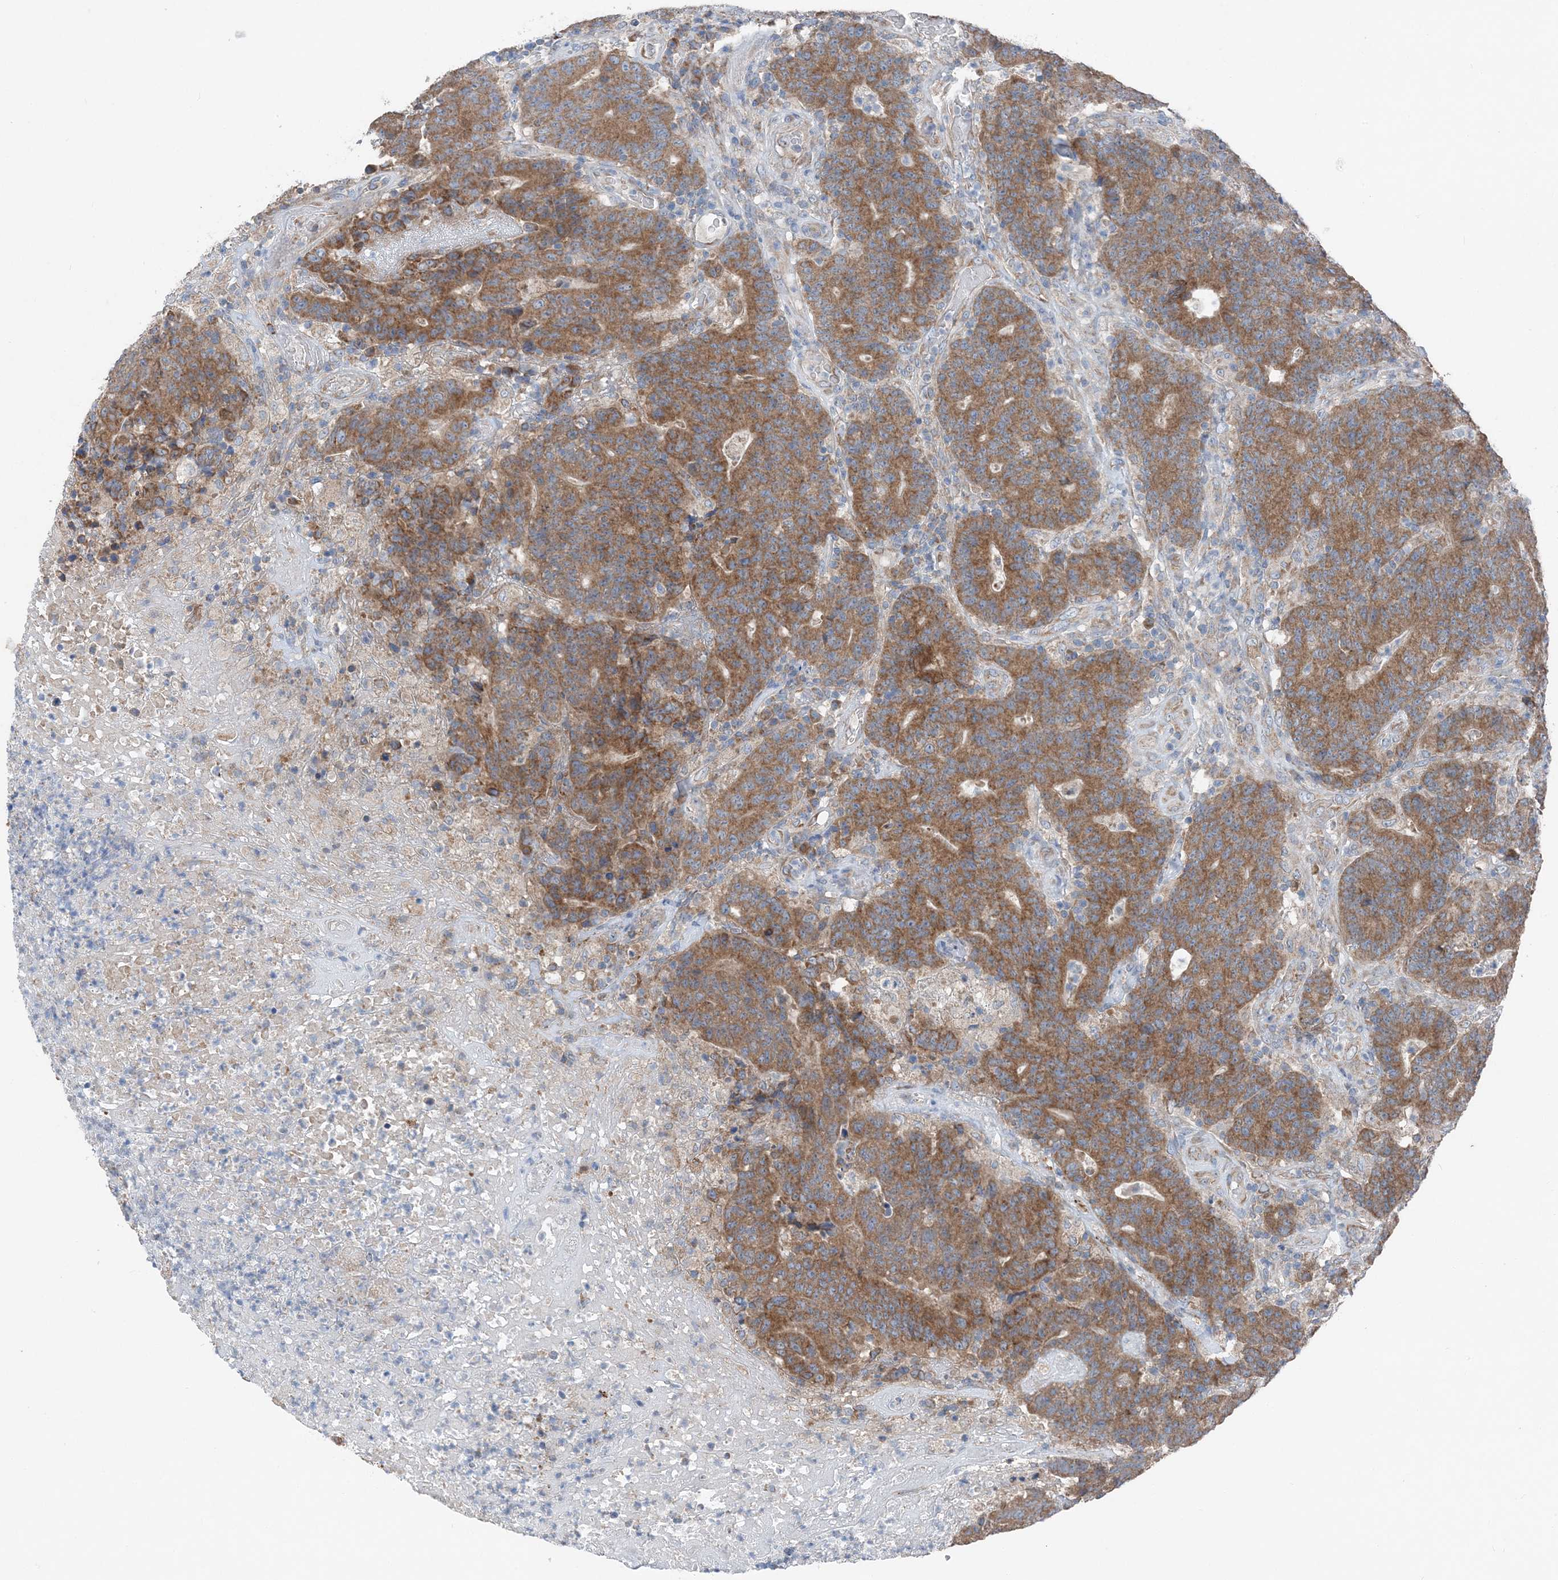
{"staining": {"intensity": "moderate", "quantity": ">75%", "location": "cytoplasmic/membranous"}, "tissue": "colorectal cancer", "cell_type": "Tumor cells", "image_type": "cancer", "snomed": [{"axis": "morphology", "description": "Normal tissue, NOS"}, {"axis": "morphology", "description": "Adenocarcinoma, NOS"}, {"axis": "topography", "description": "Colon"}], "caption": "The image reveals immunohistochemical staining of colorectal adenocarcinoma. There is moderate cytoplasmic/membranous positivity is identified in approximately >75% of tumor cells.", "gene": "DHX30", "patient": {"sex": "female", "age": 75}}